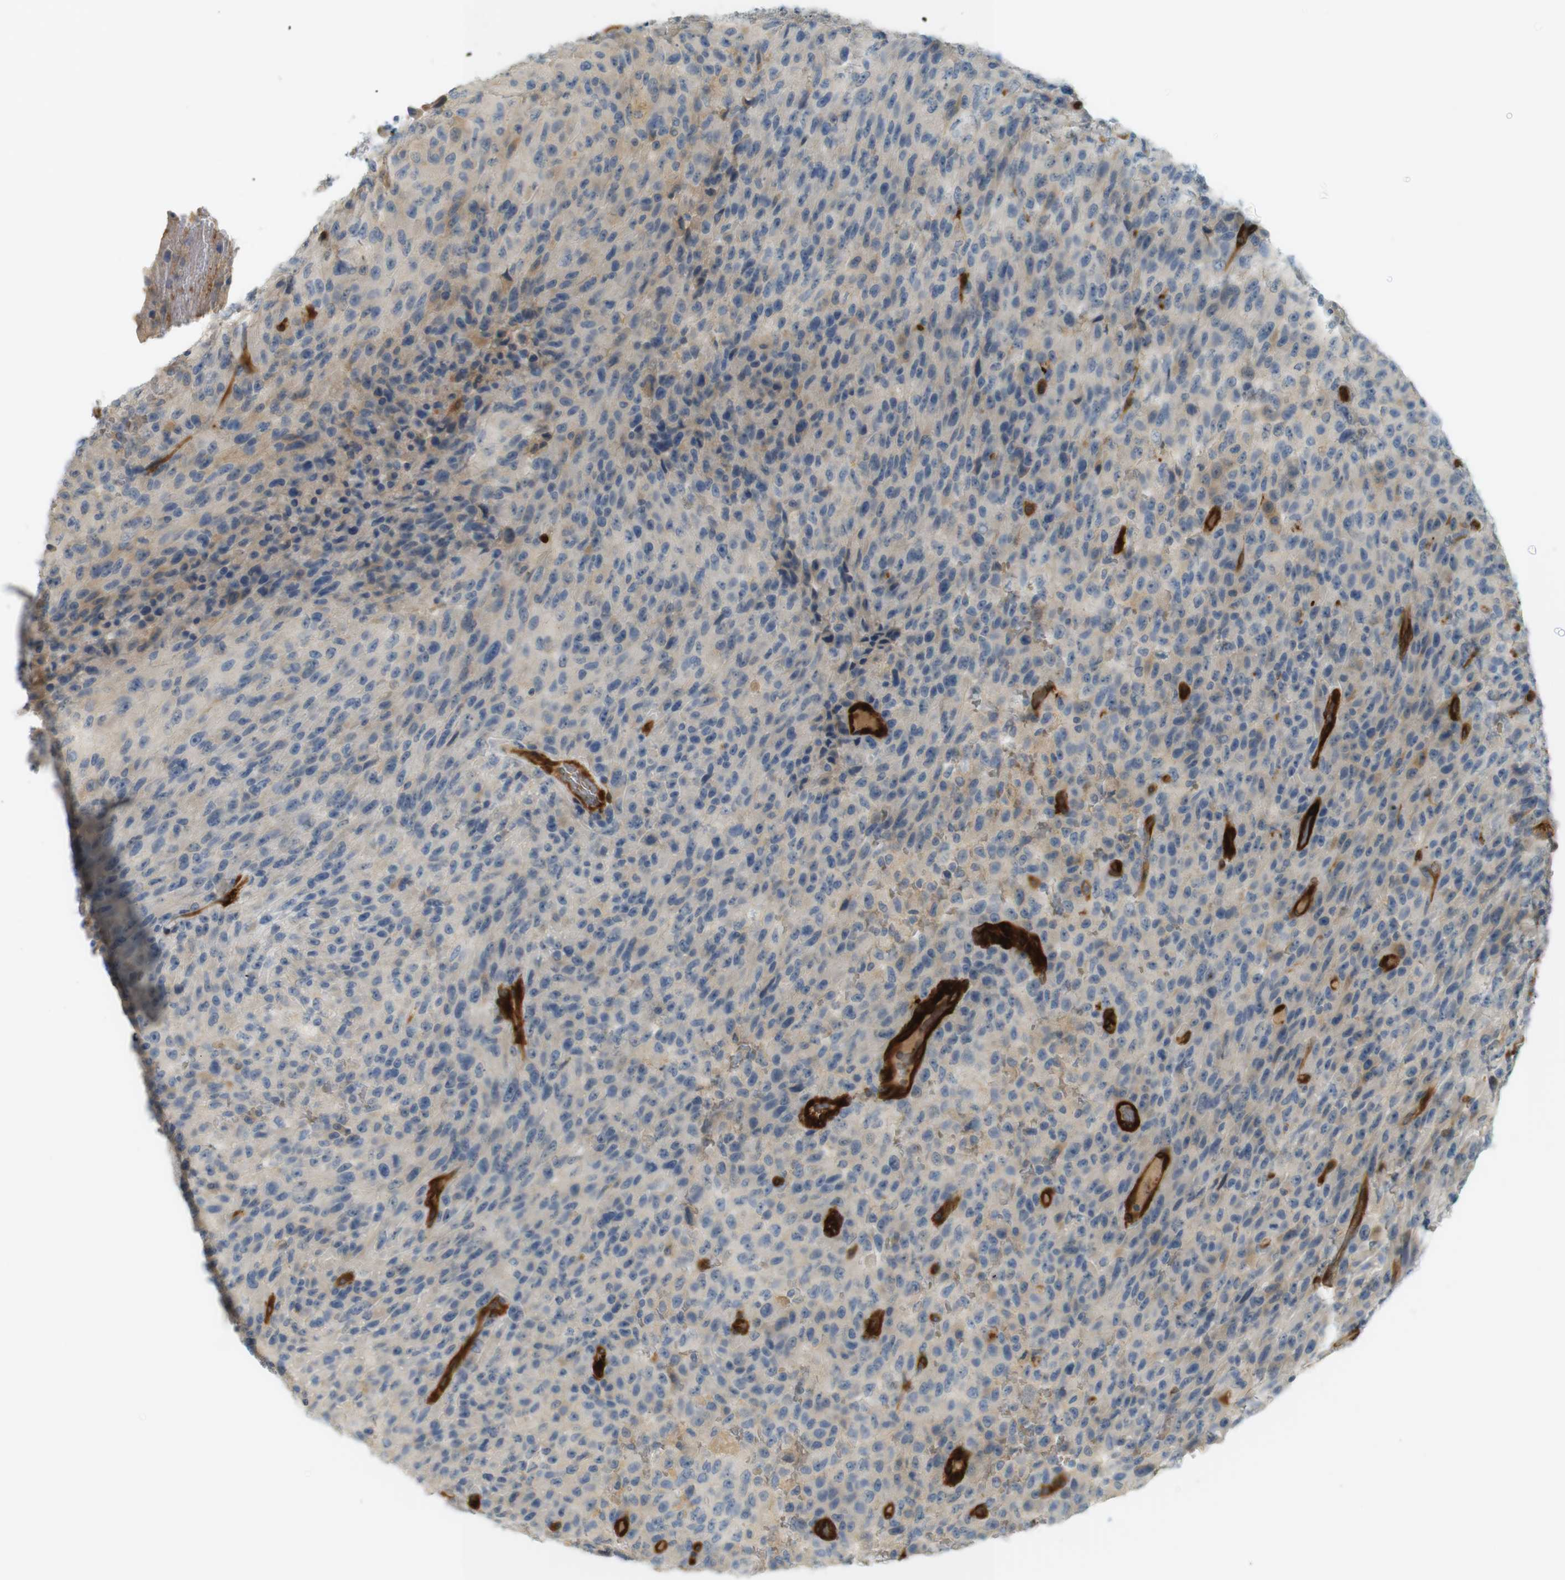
{"staining": {"intensity": "weak", "quantity": "25%-75%", "location": "cytoplasmic/membranous"}, "tissue": "urothelial cancer", "cell_type": "Tumor cells", "image_type": "cancer", "snomed": [{"axis": "morphology", "description": "Urothelial carcinoma, High grade"}, {"axis": "topography", "description": "Urinary bladder"}], "caption": "Immunohistochemical staining of urothelial cancer shows weak cytoplasmic/membranous protein positivity in about 25%-75% of tumor cells.", "gene": "PDE3A", "patient": {"sex": "male", "age": 66}}